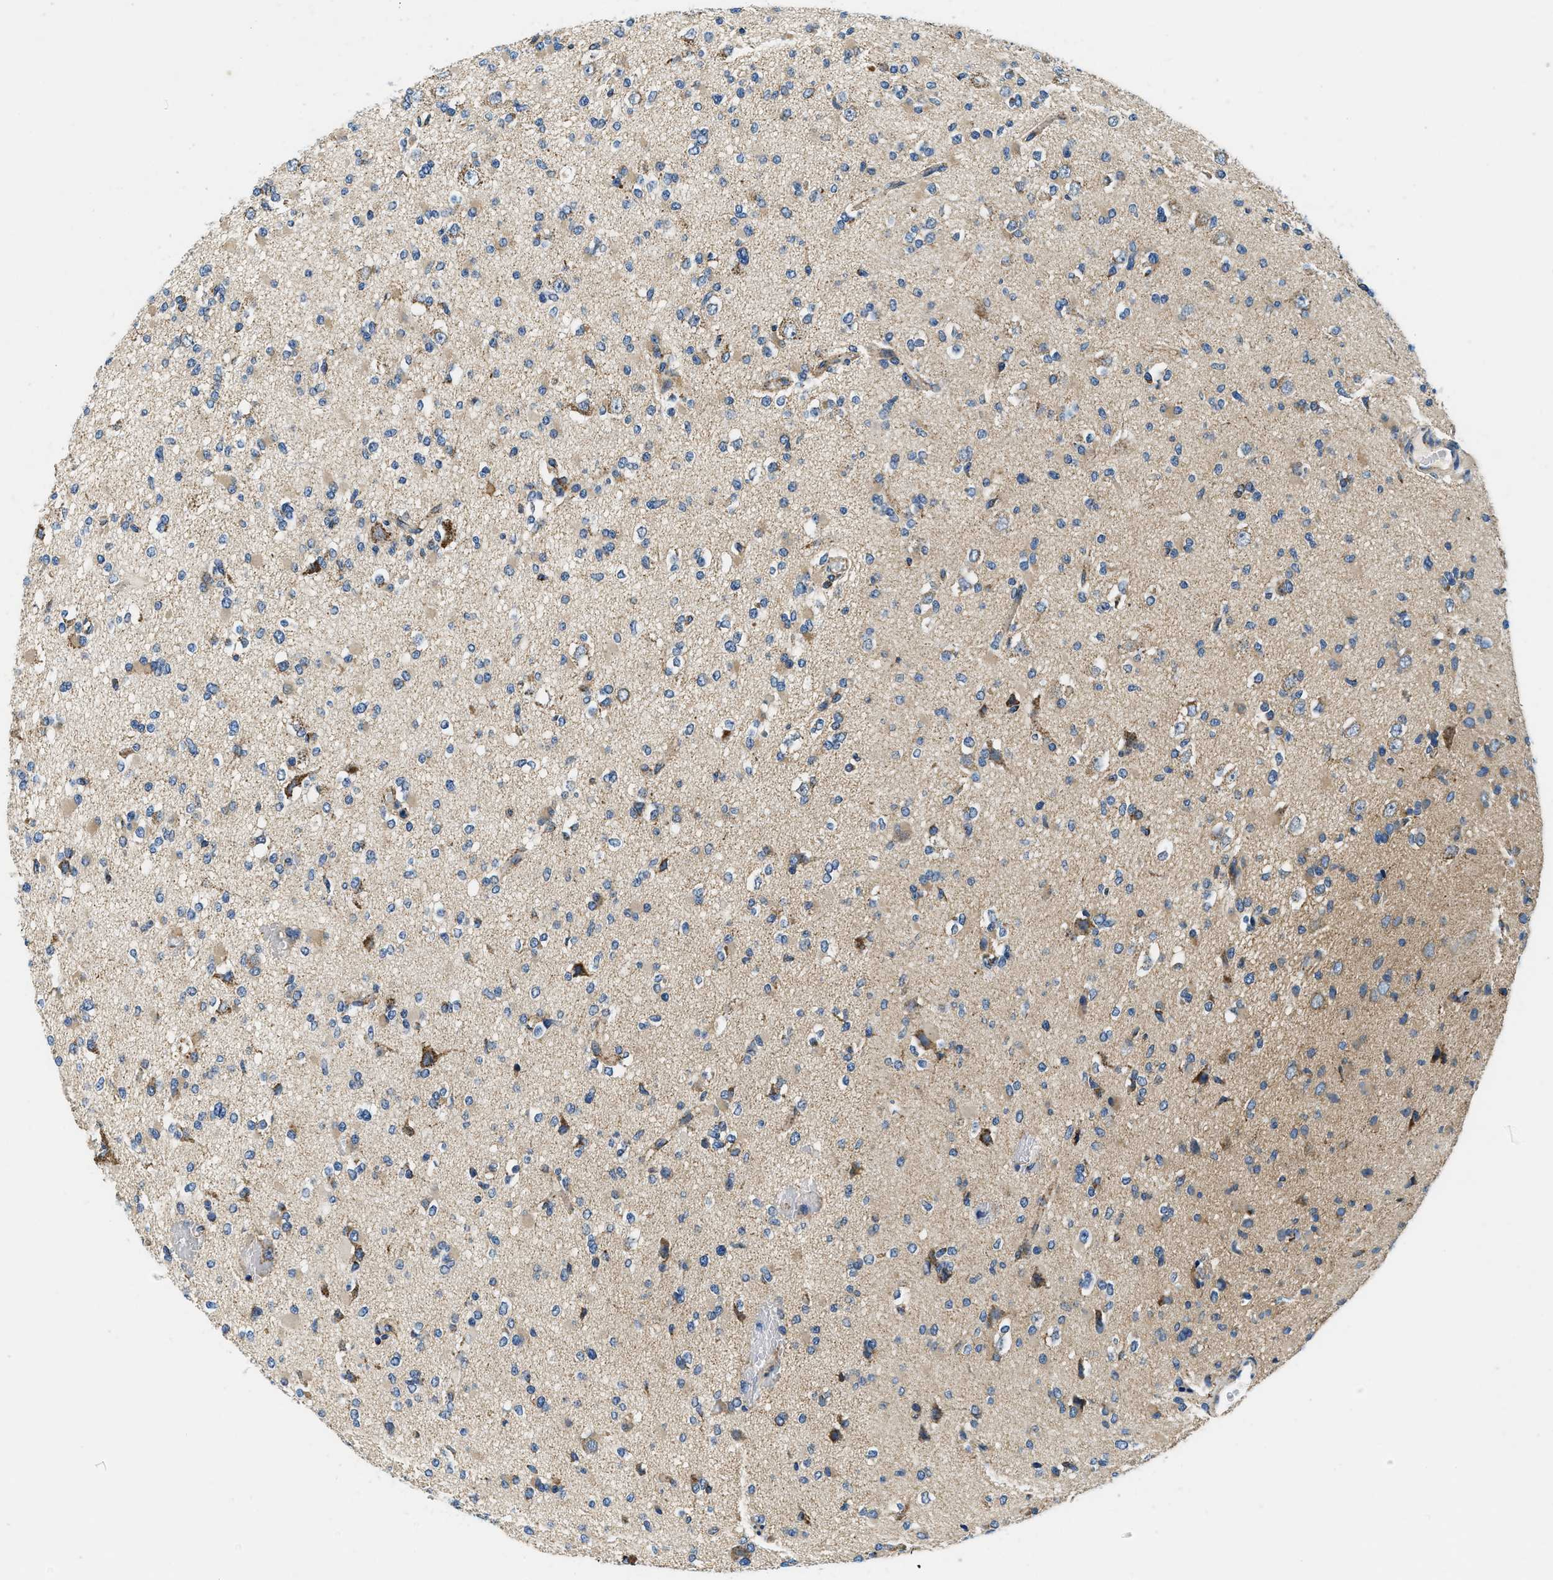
{"staining": {"intensity": "weak", "quantity": "25%-75%", "location": "cytoplasmic/membranous"}, "tissue": "glioma", "cell_type": "Tumor cells", "image_type": "cancer", "snomed": [{"axis": "morphology", "description": "Glioma, malignant, Low grade"}, {"axis": "topography", "description": "Brain"}], "caption": "IHC image of neoplastic tissue: glioma stained using IHC shows low levels of weak protein expression localized specifically in the cytoplasmic/membranous of tumor cells, appearing as a cytoplasmic/membranous brown color.", "gene": "SAMD4B", "patient": {"sex": "female", "age": 22}}